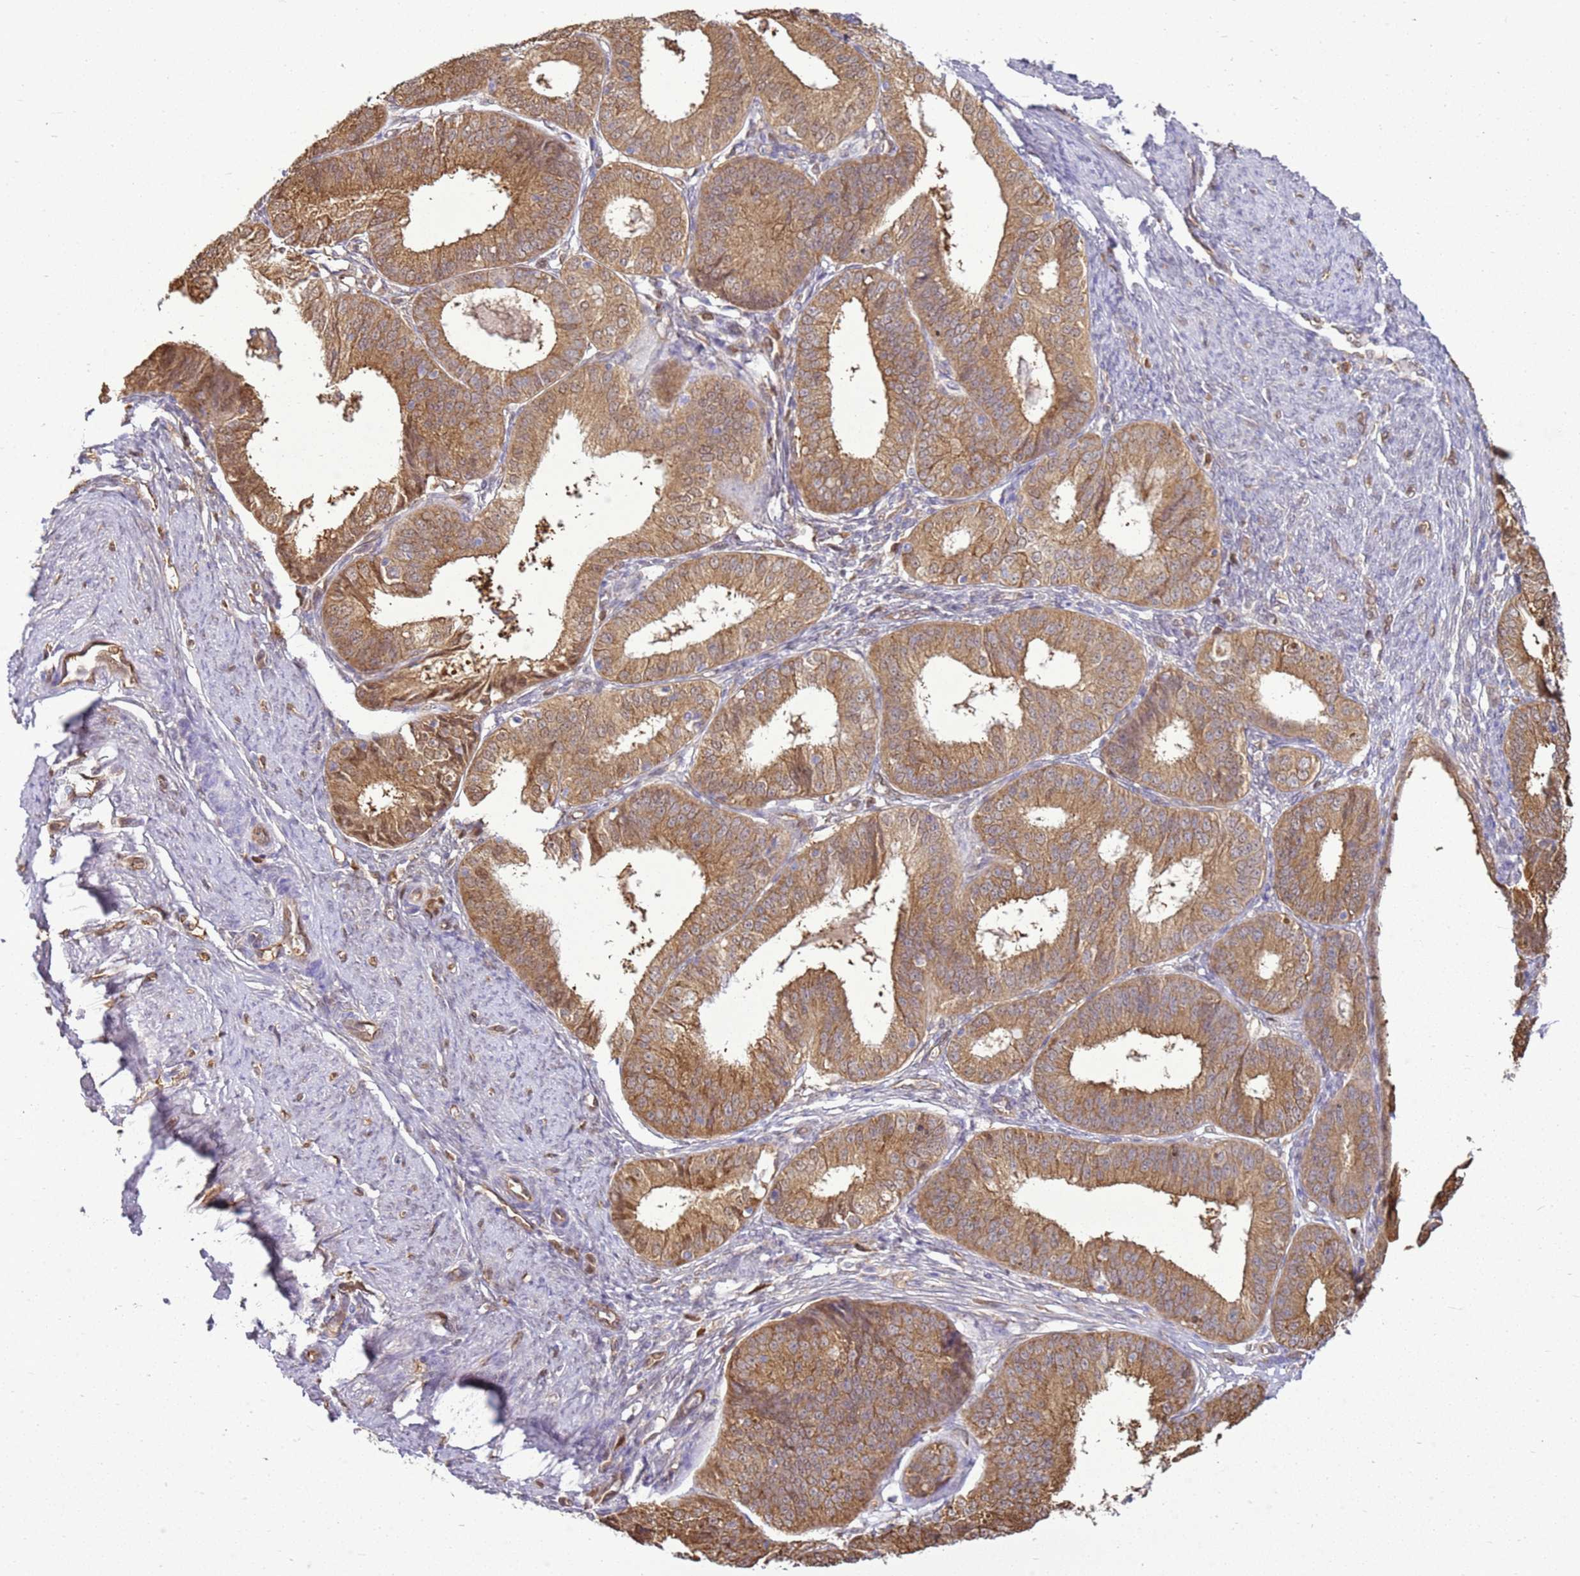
{"staining": {"intensity": "moderate", "quantity": ">75%", "location": "cytoplasmic/membranous"}, "tissue": "endometrial cancer", "cell_type": "Tumor cells", "image_type": "cancer", "snomed": [{"axis": "morphology", "description": "Adenocarcinoma, NOS"}, {"axis": "topography", "description": "Endometrium"}], "caption": "Immunohistochemical staining of adenocarcinoma (endometrial) demonstrates moderate cytoplasmic/membranous protein positivity in approximately >75% of tumor cells. (brown staining indicates protein expression, while blue staining denotes nuclei).", "gene": "YWHAE", "patient": {"sex": "female", "age": 51}}